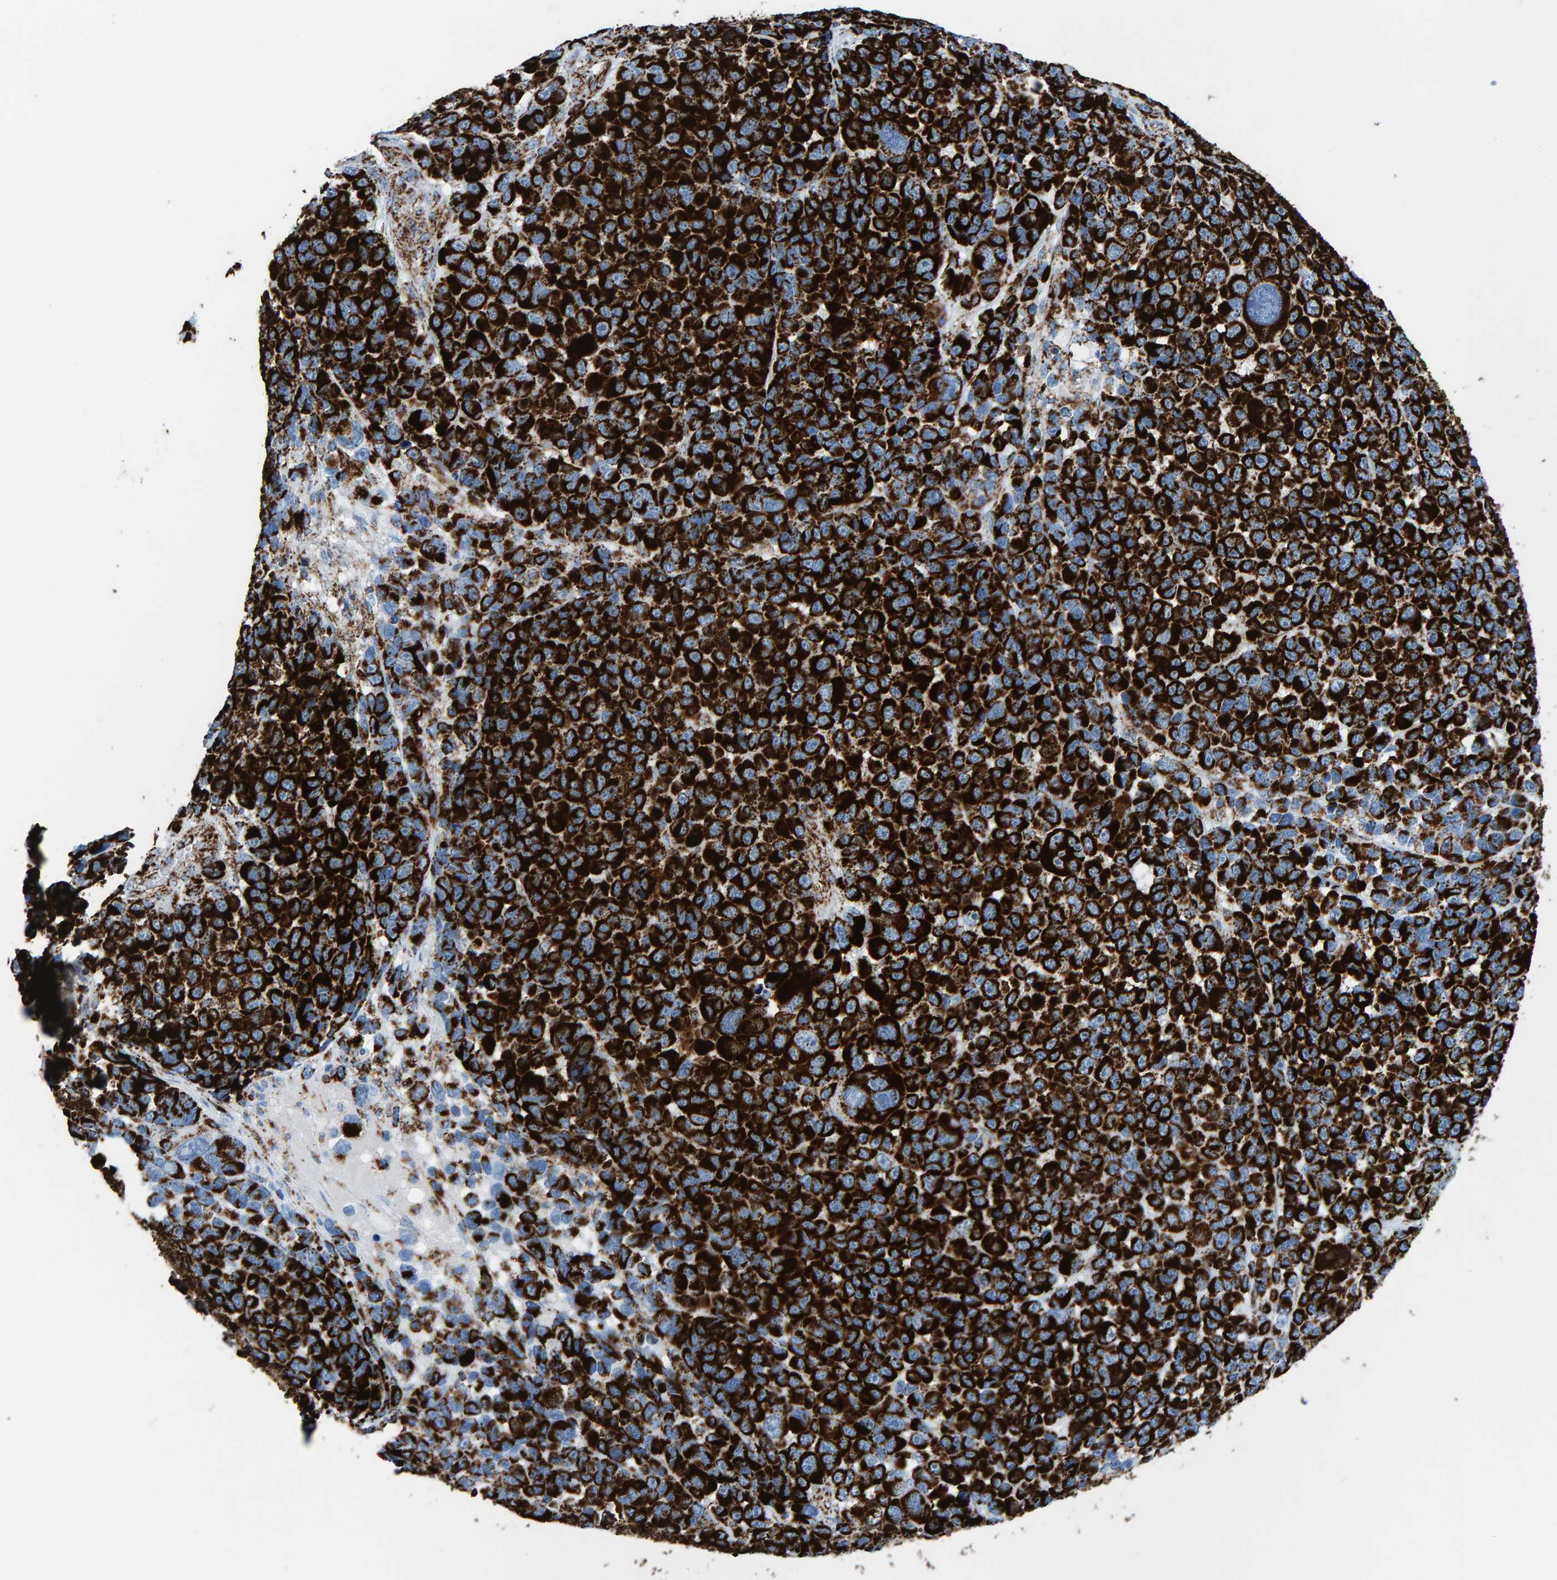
{"staining": {"intensity": "strong", "quantity": ">75%", "location": "cytoplasmic/membranous"}, "tissue": "melanoma", "cell_type": "Tumor cells", "image_type": "cancer", "snomed": [{"axis": "morphology", "description": "Malignant melanoma, NOS"}, {"axis": "topography", "description": "Skin"}], "caption": "IHC (DAB (3,3'-diaminobenzidine)) staining of malignant melanoma demonstrates strong cytoplasmic/membranous protein positivity in approximately >75% of tumor cells.", "gene": "ENSG00000262660", "patient": {"sex": "male", "age": 53}}